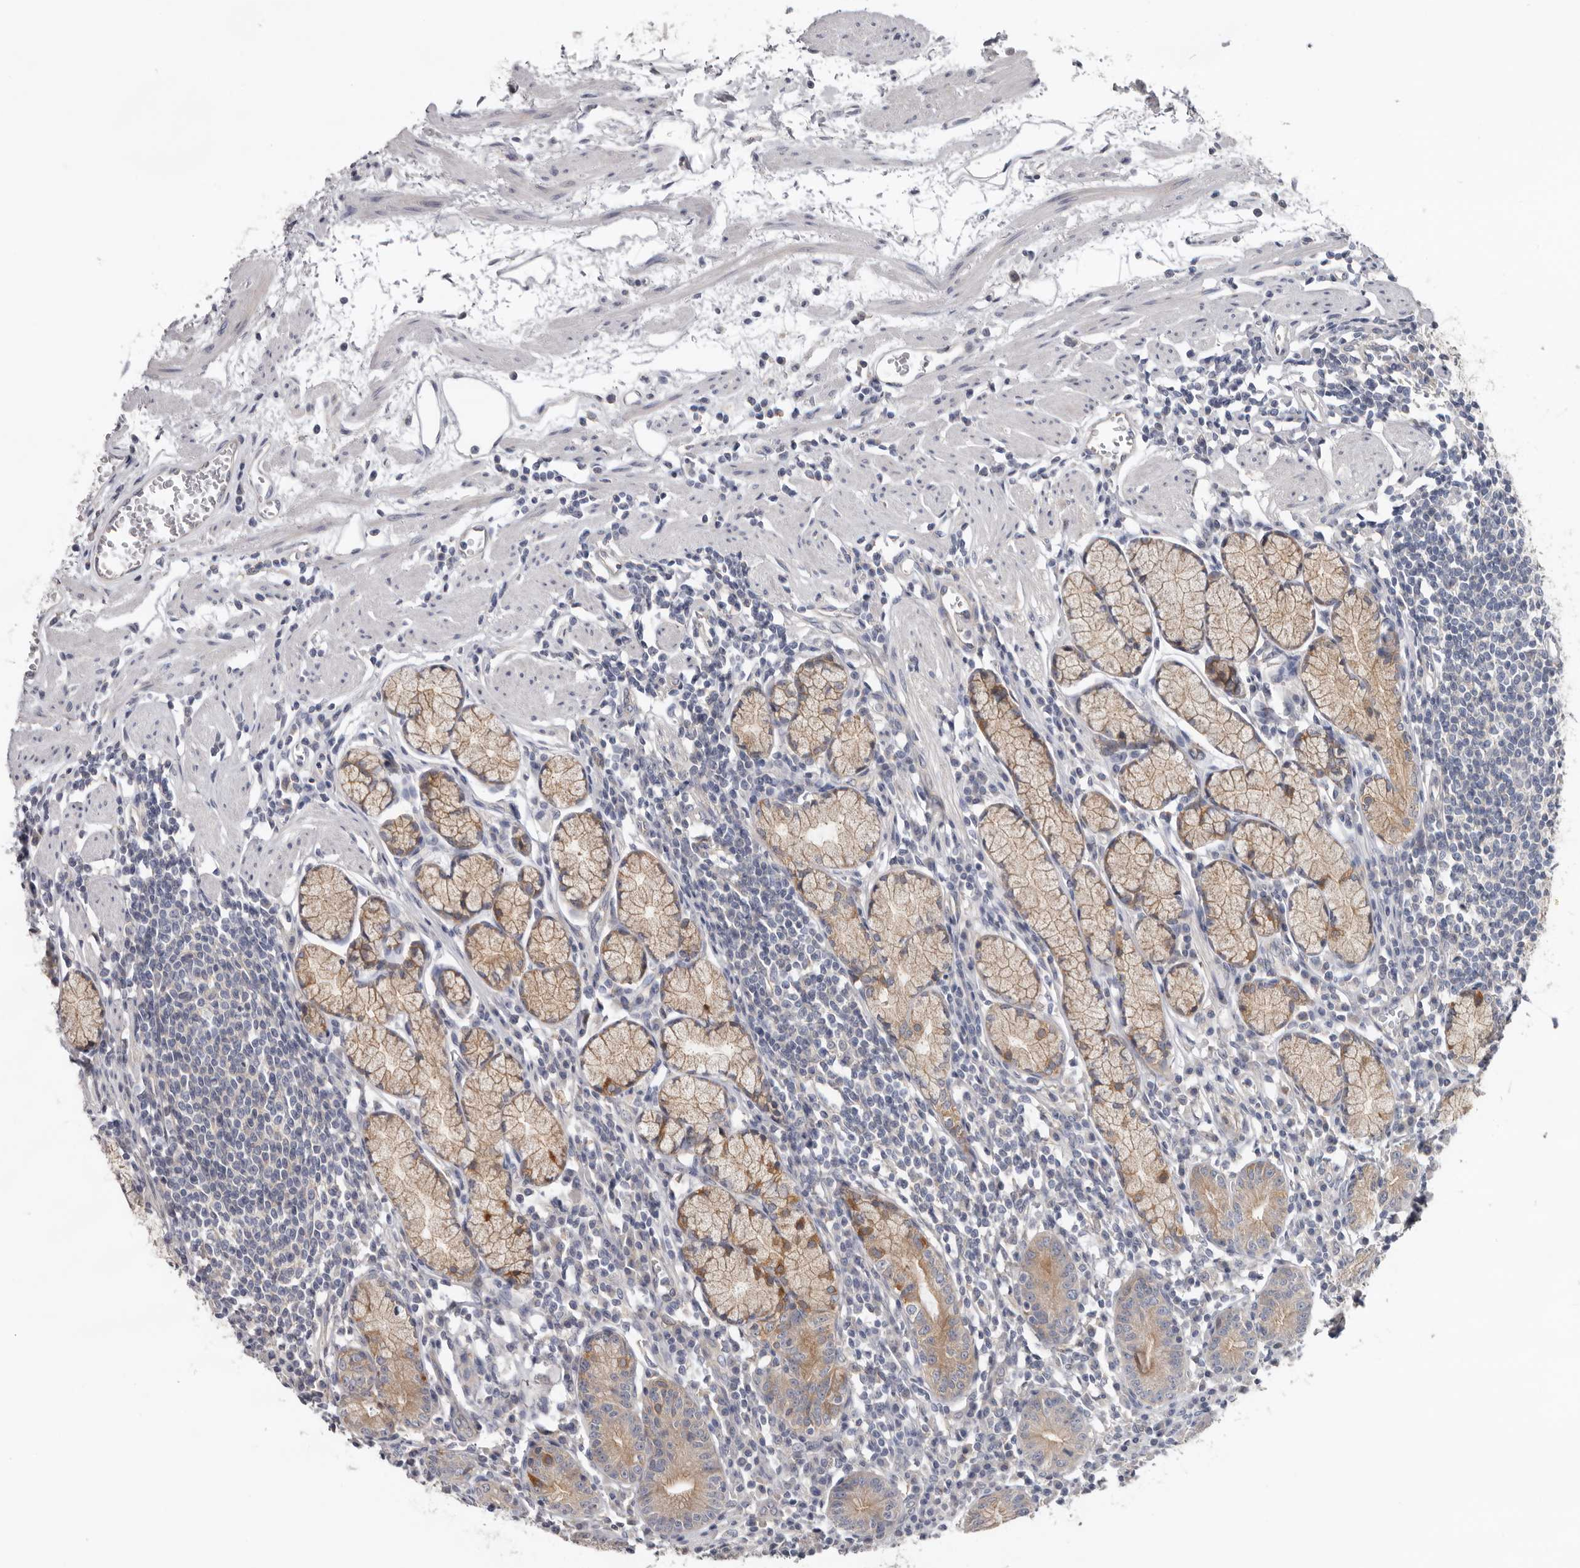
{"staining": {"intensity": "moderate", "quantity": "25%-75%", "location": "cytoplasmic/membranous"}, "tissue": "stomach", "cell_type": "Glandular cells", "image_type": "normal", "snomed": [{"axis": "morphology", "description": "Normal tissue, NOS"}, {"axis": "topography", "description": "Stomach"}], "caption": "Protein staining by IHC displays moderate cytoplasmic/membranous staining in approximately 25%-75% of glandular cells in benign stomach.", "gene": "HINT3", "patient": {"sex": "male", "age": 55}}